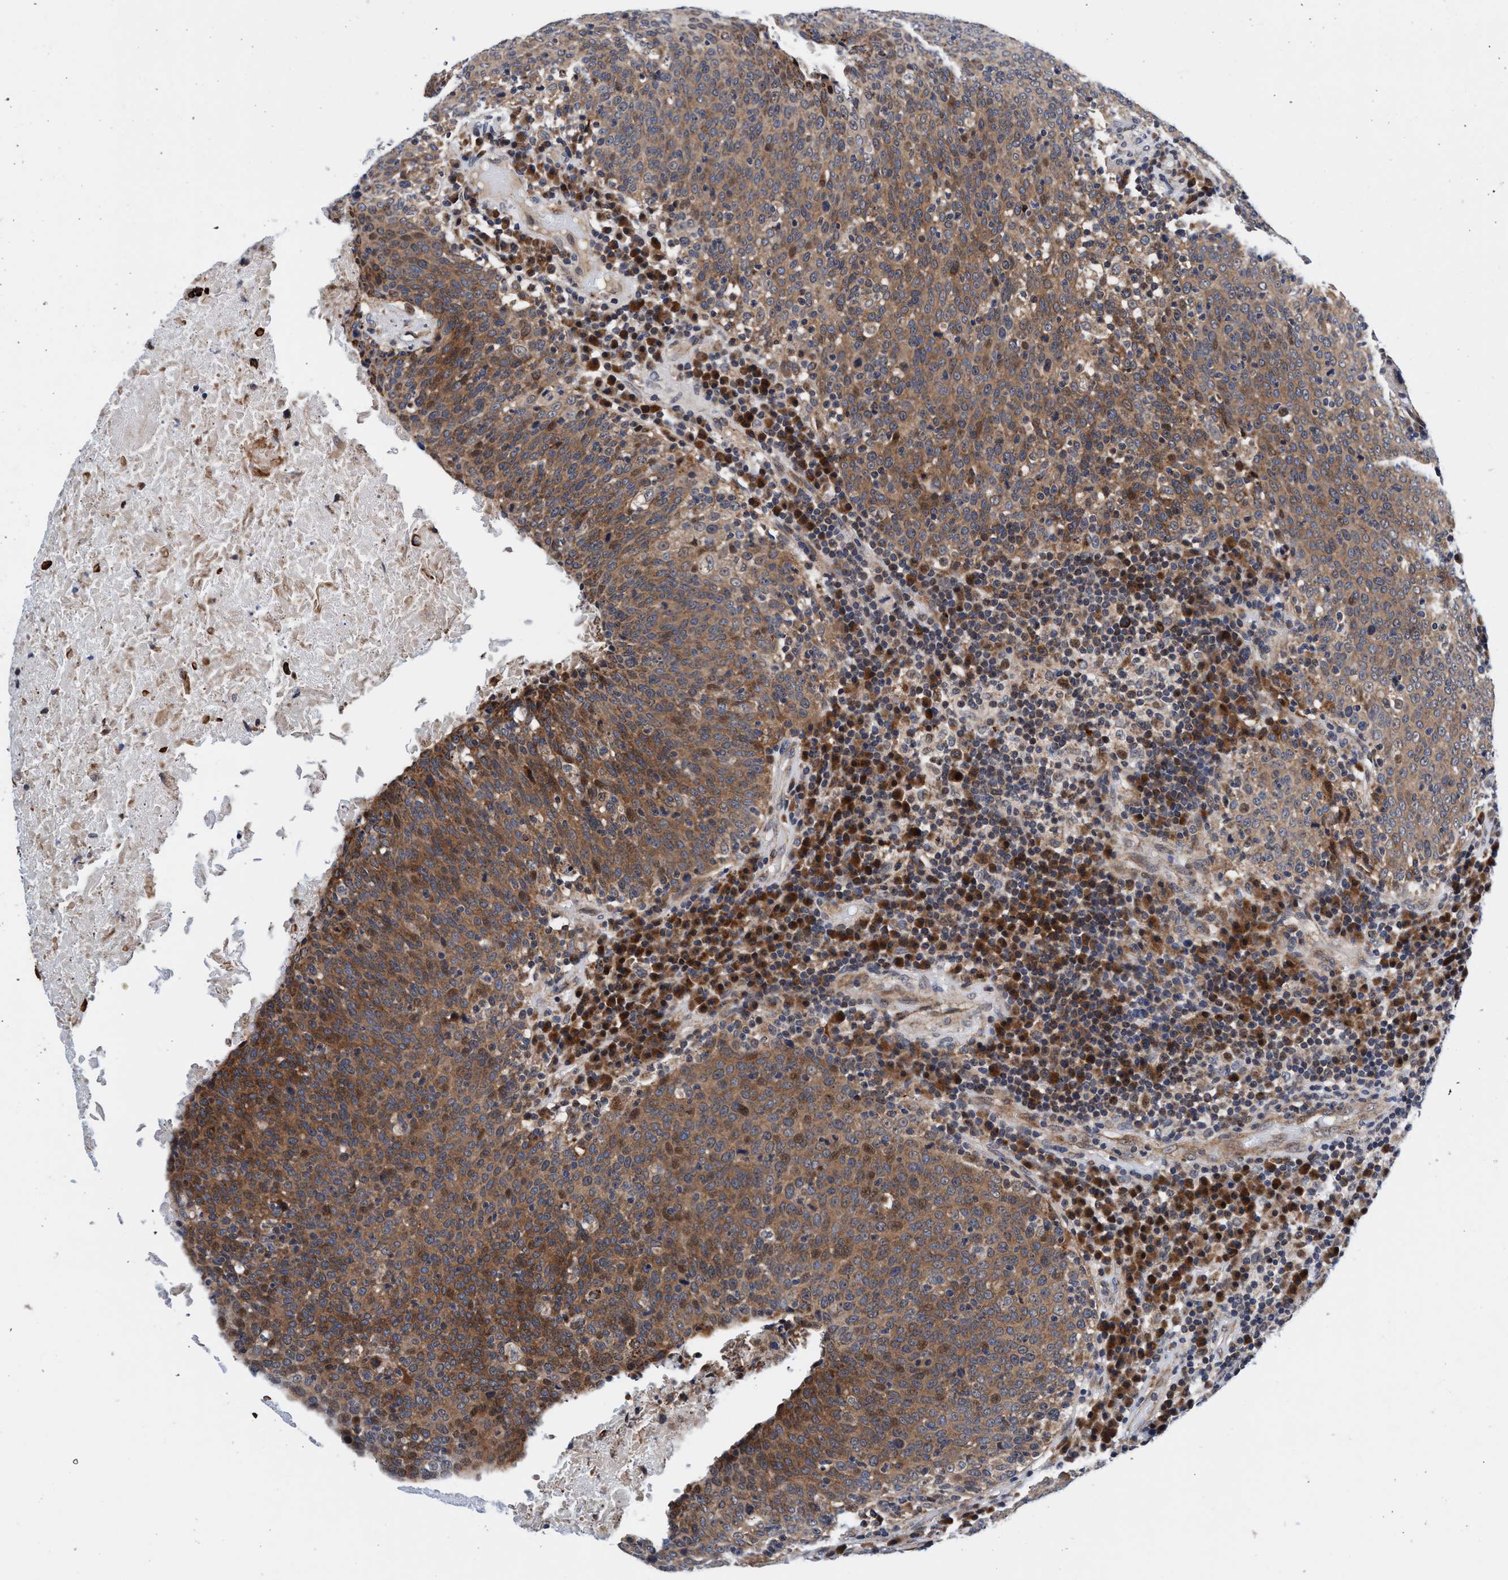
{"staining": {"intensity": "moderate", "quantity": ">75%", "location": "cytoplasmic/membranous"}, "tissue": "head and neck cancer", "cell_type": "Tumor cells", "image_type": "cancer", "snomed": [{"axis": "morphology", "description": "Squamous cell carcinoma, NOS"}, {"axis": "morphology", "description": "Squamous cell carcinoma, metastatic, NOS"}, {"axis": "topography", "description": "Lymph node"}, {"axis": "topography", "description": "Head-Neck"}], "caption": "Protein staining exhibits moderate cytoplasmic/membranous expression in about >75% of tumor cells in head and neck cancer (metastatic squamous cell carcinoma). (Stains: DAB (3,3'-diaminobenzidine) in brown, nuclei in blue, Microscopy: brightfield microscopy at high magnification).", "gene": "AGAP2", "patient": {"sex": "male", "age": 62}}